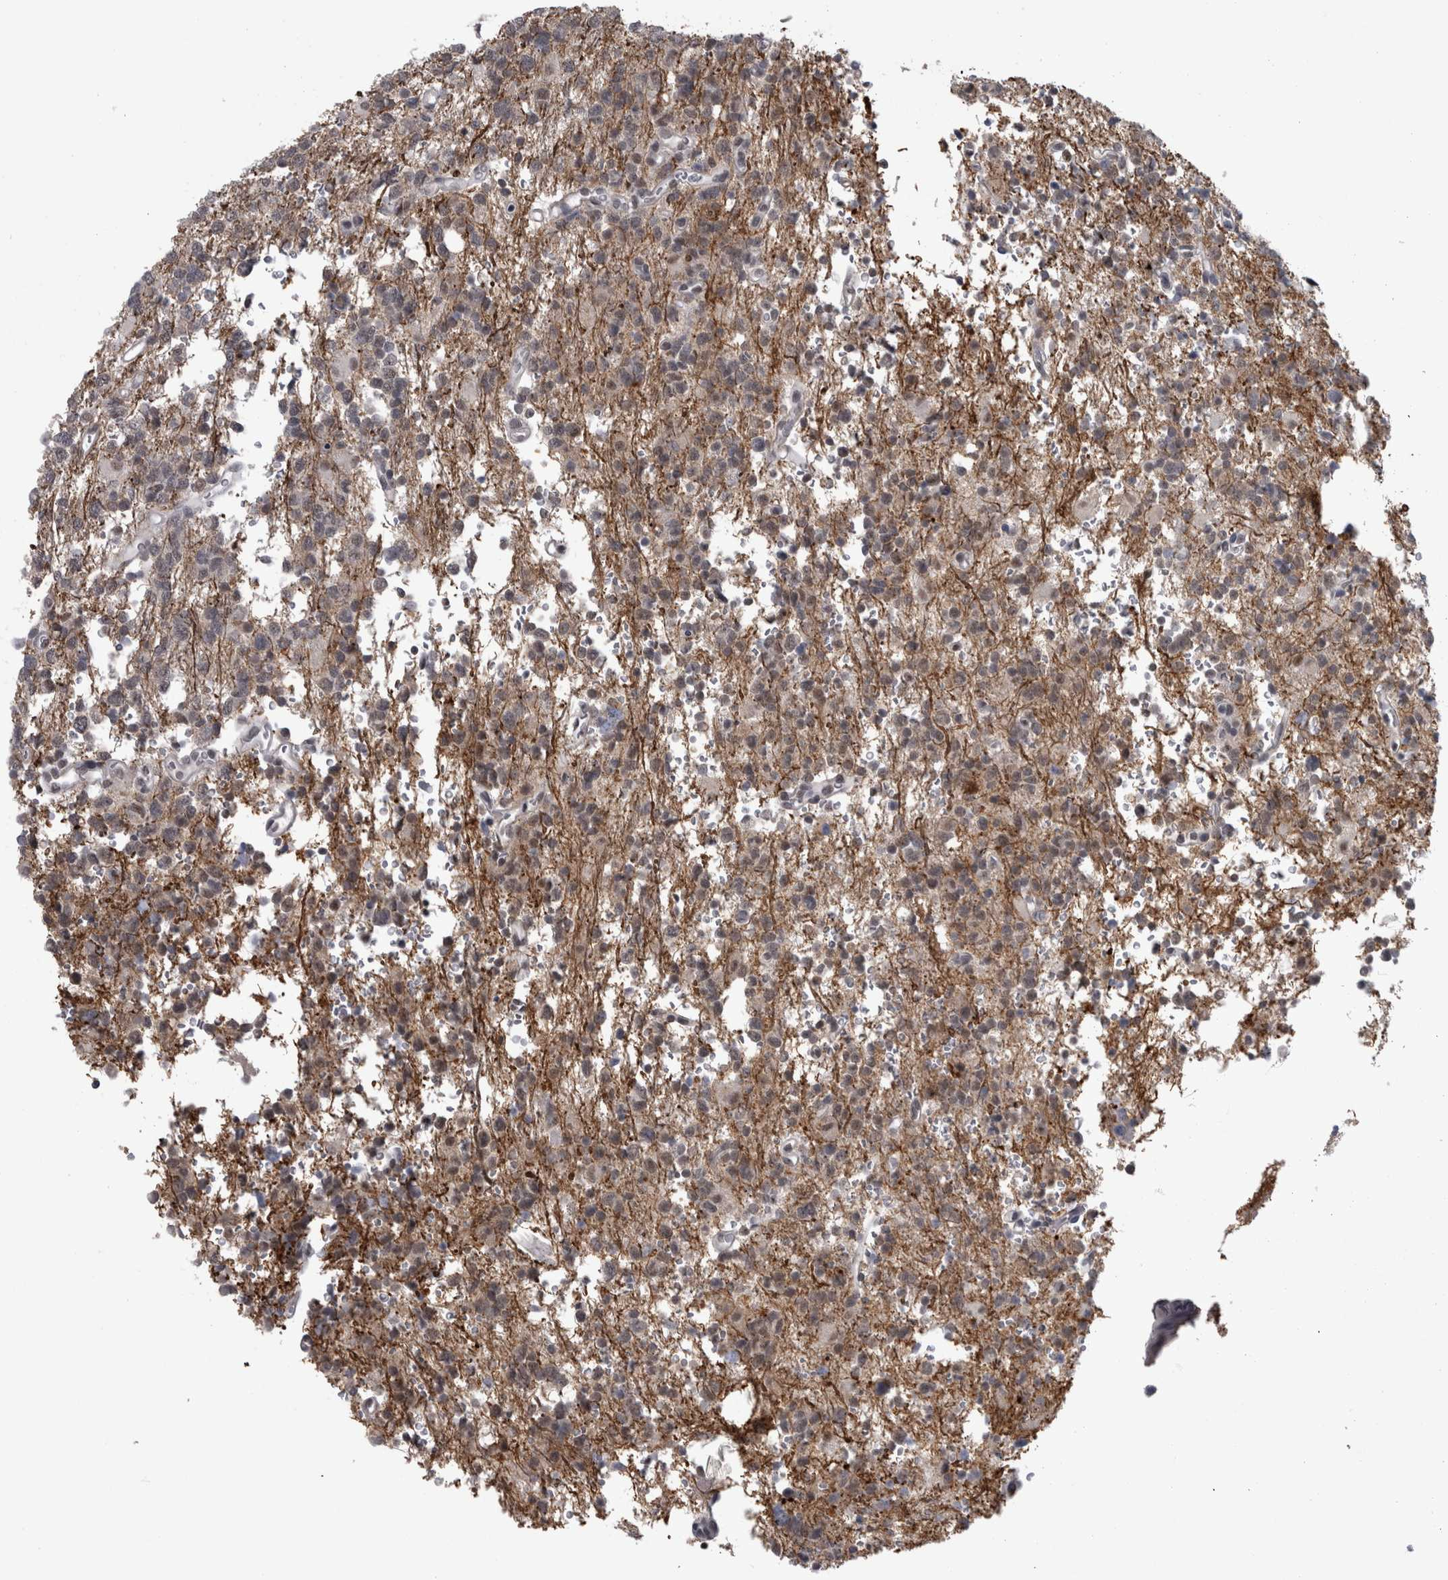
{"staining": {"intensity": "negative", "quantity": "none", "location": "none"}, "tissue": "glioma", "cell_type": "Tumor cells", "image_type": "cancer", "snomed": [{"axis": "morphology", "description": "Glioma, malignant, High grade"}, {"axis": "topography", "description": "Brain"}], "caption": "Protein analysis of glioma reveals no significant positivity in tumor cells. (DAB (3,3'-diaminobenzidine) immunohistochemistry (IHC) visualized using brightfield microscopy, high magnification).", "gene": "PEBP4", "patient": {"sex": "female", "age": 62}}